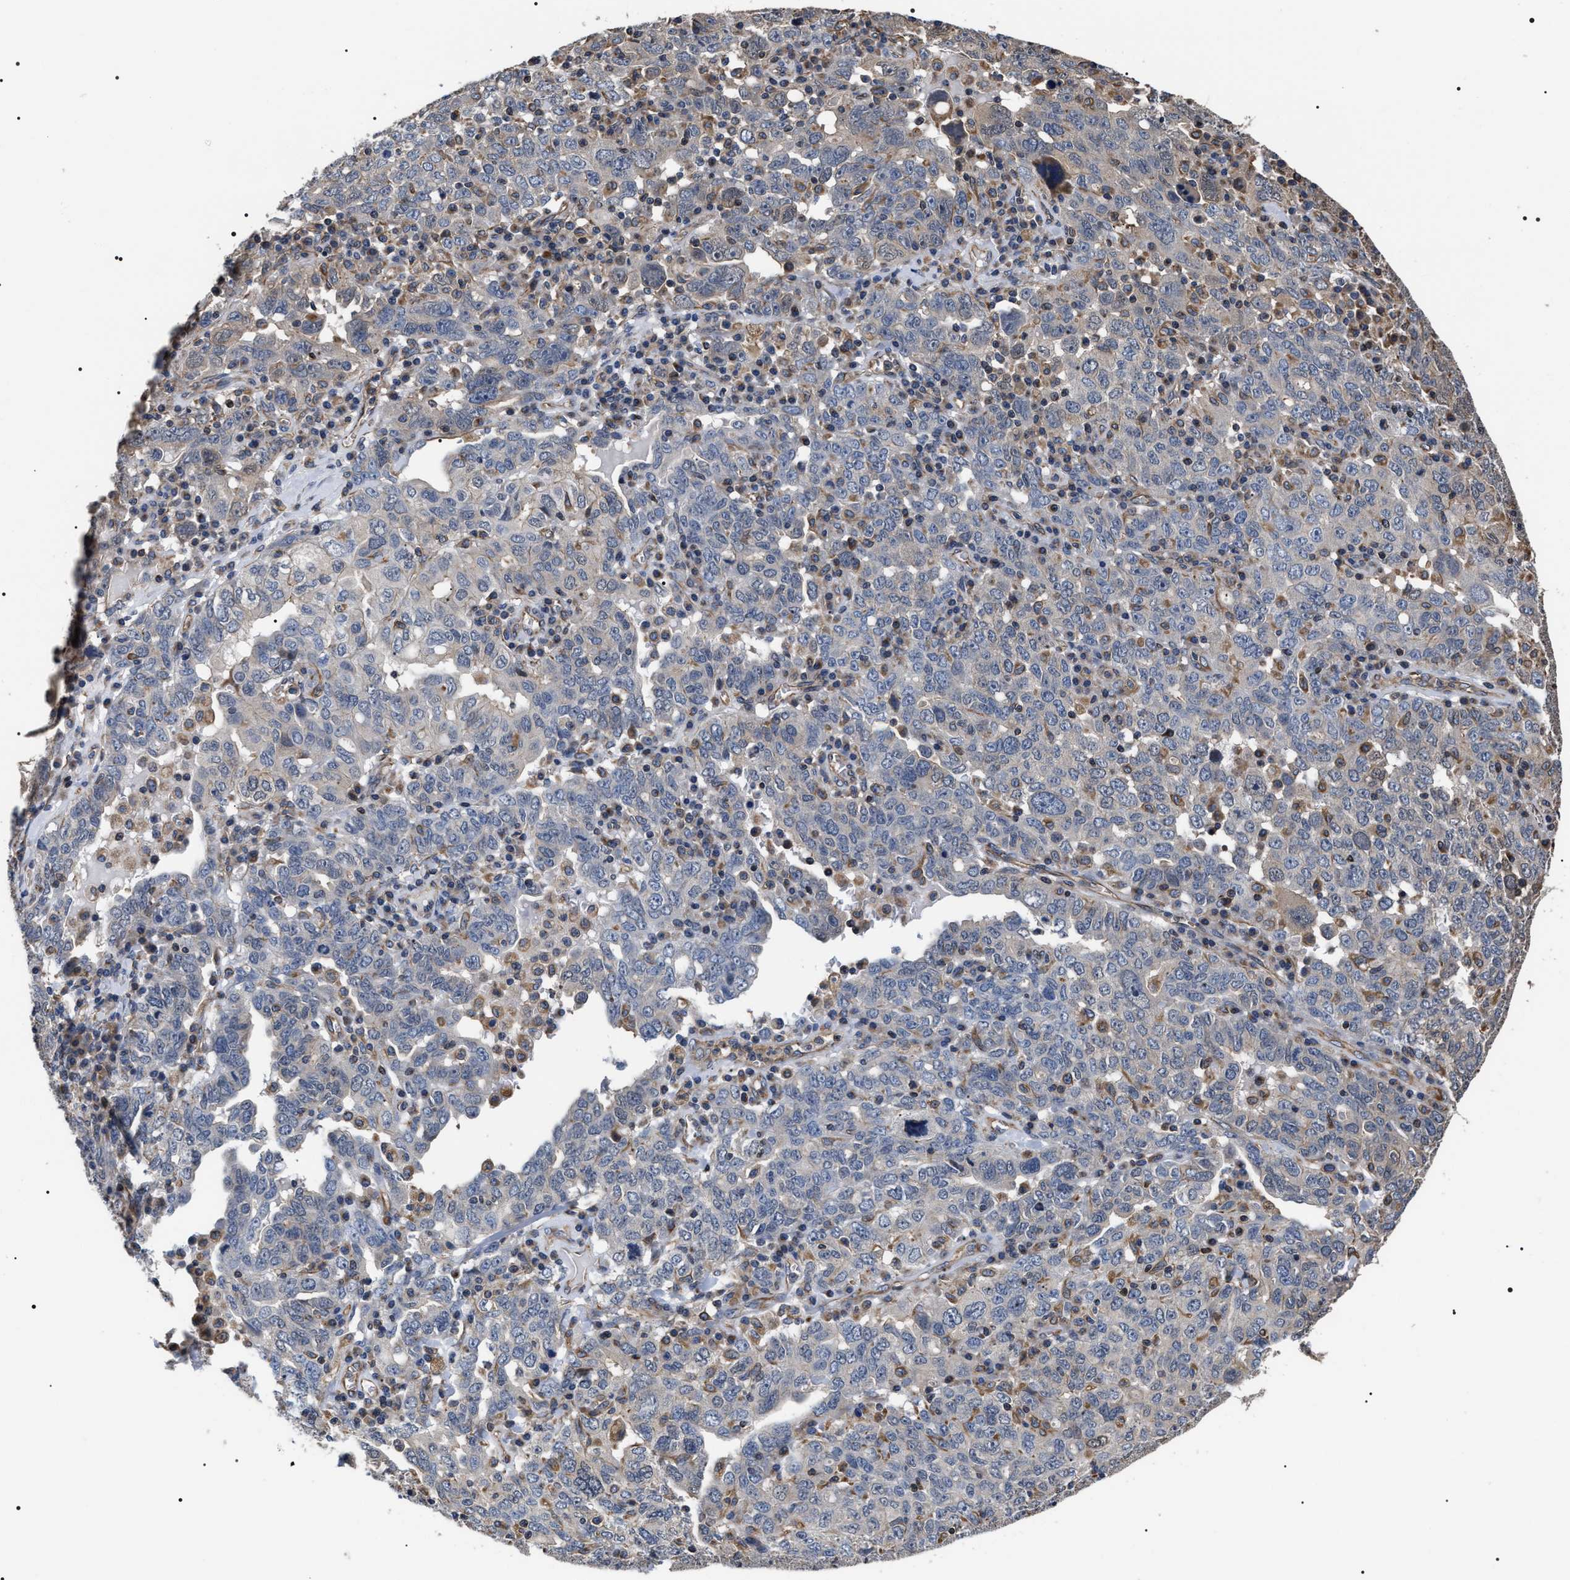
{"staining": {"intensity": "negative", "quantity": "none", "location": "none"}, "tissue": "ovarian cancer", "cell_type": "Tumor cells", "image_type": "cancer", "snomed": [{"axis": "morphology", "description": "Carcinoma, endometroid"}, {"axis": "topography", "description": "Ovary"}], "caption": "DAB (3,3'-diaminobenzidine) immunohistochemical staining of endometroid carcinoma (ovarian) demonstrates no significant positivity in tumor cells.", "gene": "TSPAN33", "patient": {"sex": "female", "age": 62}}